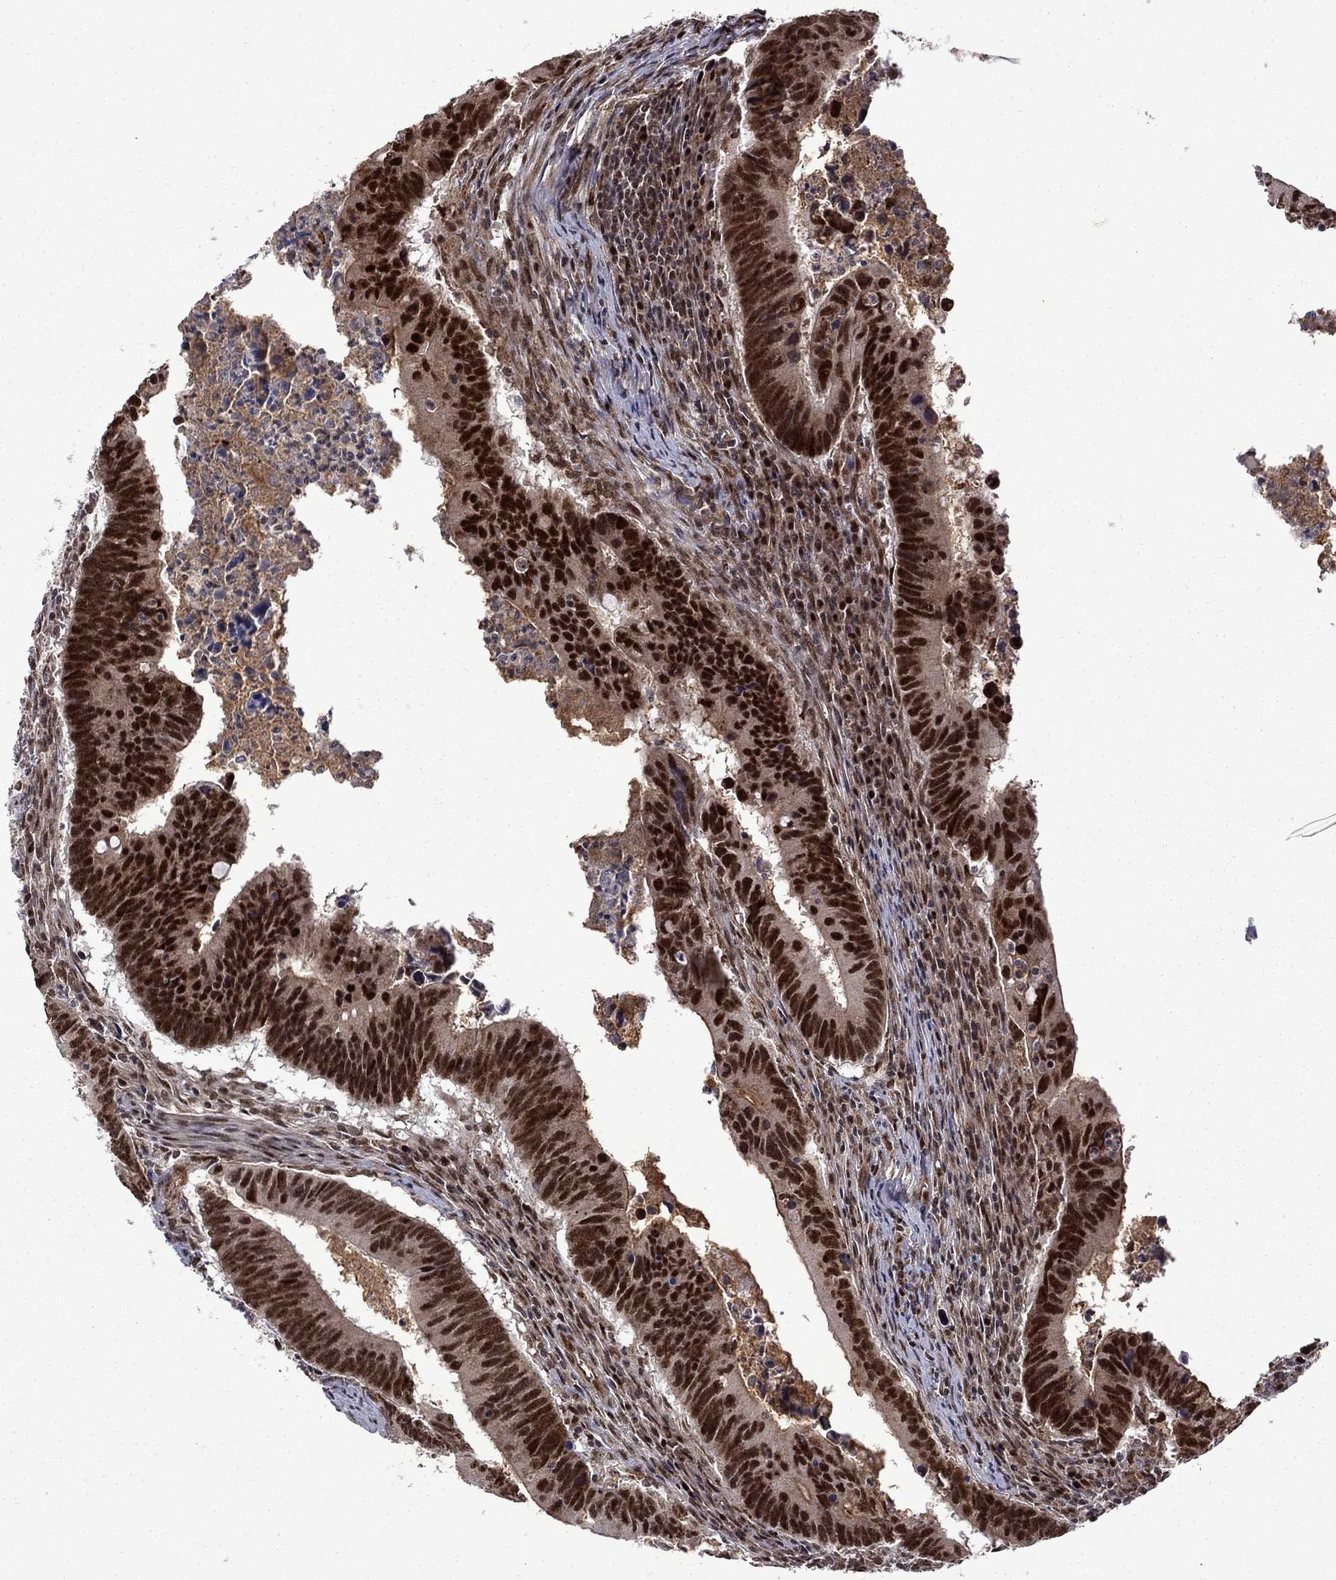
{"staining": {"intensity": "strong", "quantity": ">75%", "location": "nuclear"}, "tissue": "colorectal cancer", "cell_type": "Tumor cells", "image_type": "cancer", "snomed": [{"axis": "morphology", "description": "Adenocarcinoma, NOS"}, {"axis": "topography", "description": "Colon"}], "caption": "Colorectal cancer (adenocarcinoma) stained for a protein (brown) displays strong nuclear positive expression in about >75% of tumor cells.", "gene": "KPNA3", "patient": {"sex": "female", "age": 87}}